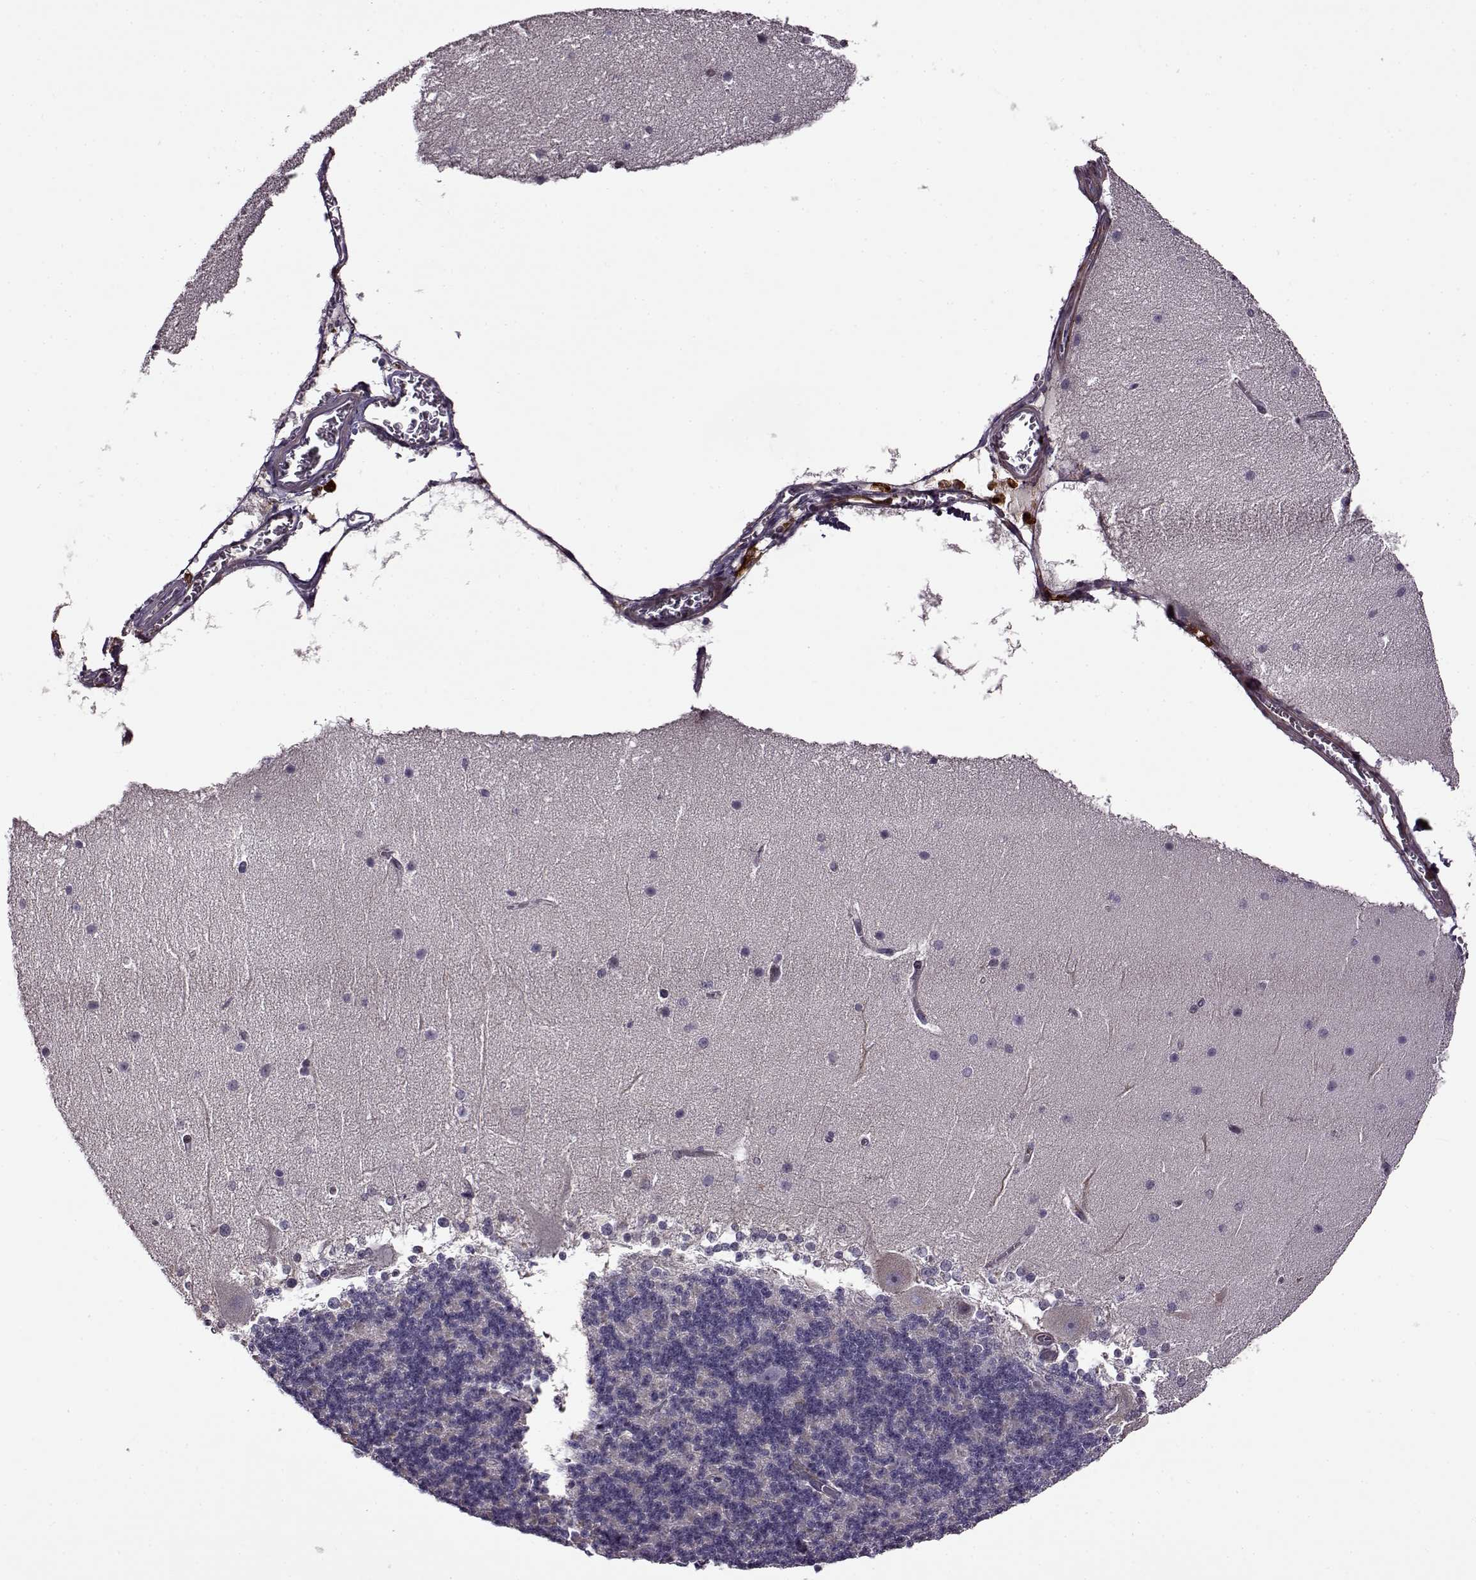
{"staining": {"intensity": "negative", "quantity": "none", "location": "none"}, "tissue": "cerebellum", "cell_type": "Cells in granular layer", "image_type": "normal", "snomed": [{"axis": "morphology", "description": "Normal tissue, NOS"}, {"axis": "topography", "description": "Cerebellum"}], "caption": "Immunohistochemical staining of unremarkable cerebellum shows no significant positivity in cells in granular layer. The staining is performed using DAB (3,3'-diaminobenzidine) brown chromogen with nuclei counter-stained in using hematoxylin.", "gene": "MTSS1", "patient": {"sex": "female", "age": 19}}